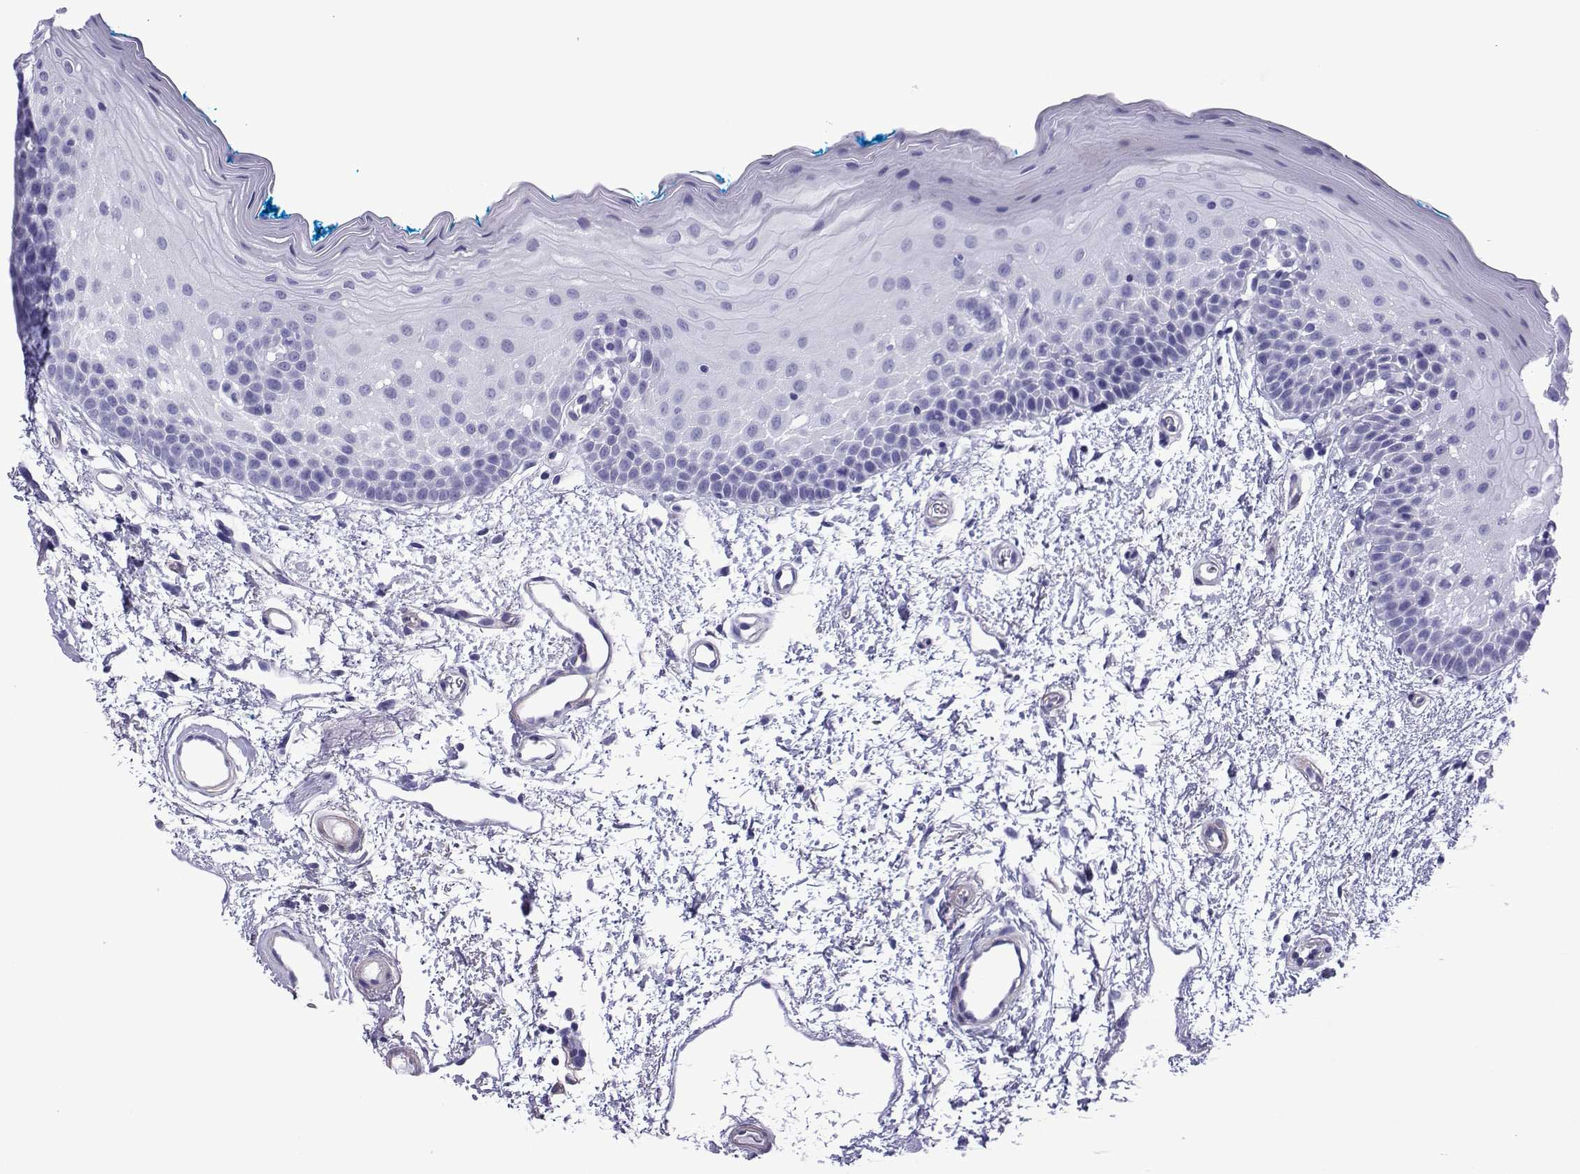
{"staining": {"intensity": "negative", "quantity": "none", "location": "none"}, "tissue": "oral mucosa", "cell_type": "Squamous epithelial cells", "image_type": "normal", "snomed": [{"axis": "morphology", "description": "Normal tissue, NOS"}, {"axis": "morphology", "description": "Squamous cell carcinoma, NOS"}, {"axis": "topography", "description": "Oral tissue"}, {"axis": "topography", "description": "Head-Neck"}], "caption": "Human oral mucosa stained for a protein using immunohistochemistry (IHC) demonstrates no positivity in squamous epithelial cells.", "gene": "SPANXA1", "patient": {"sex": "female", "age": 75}}